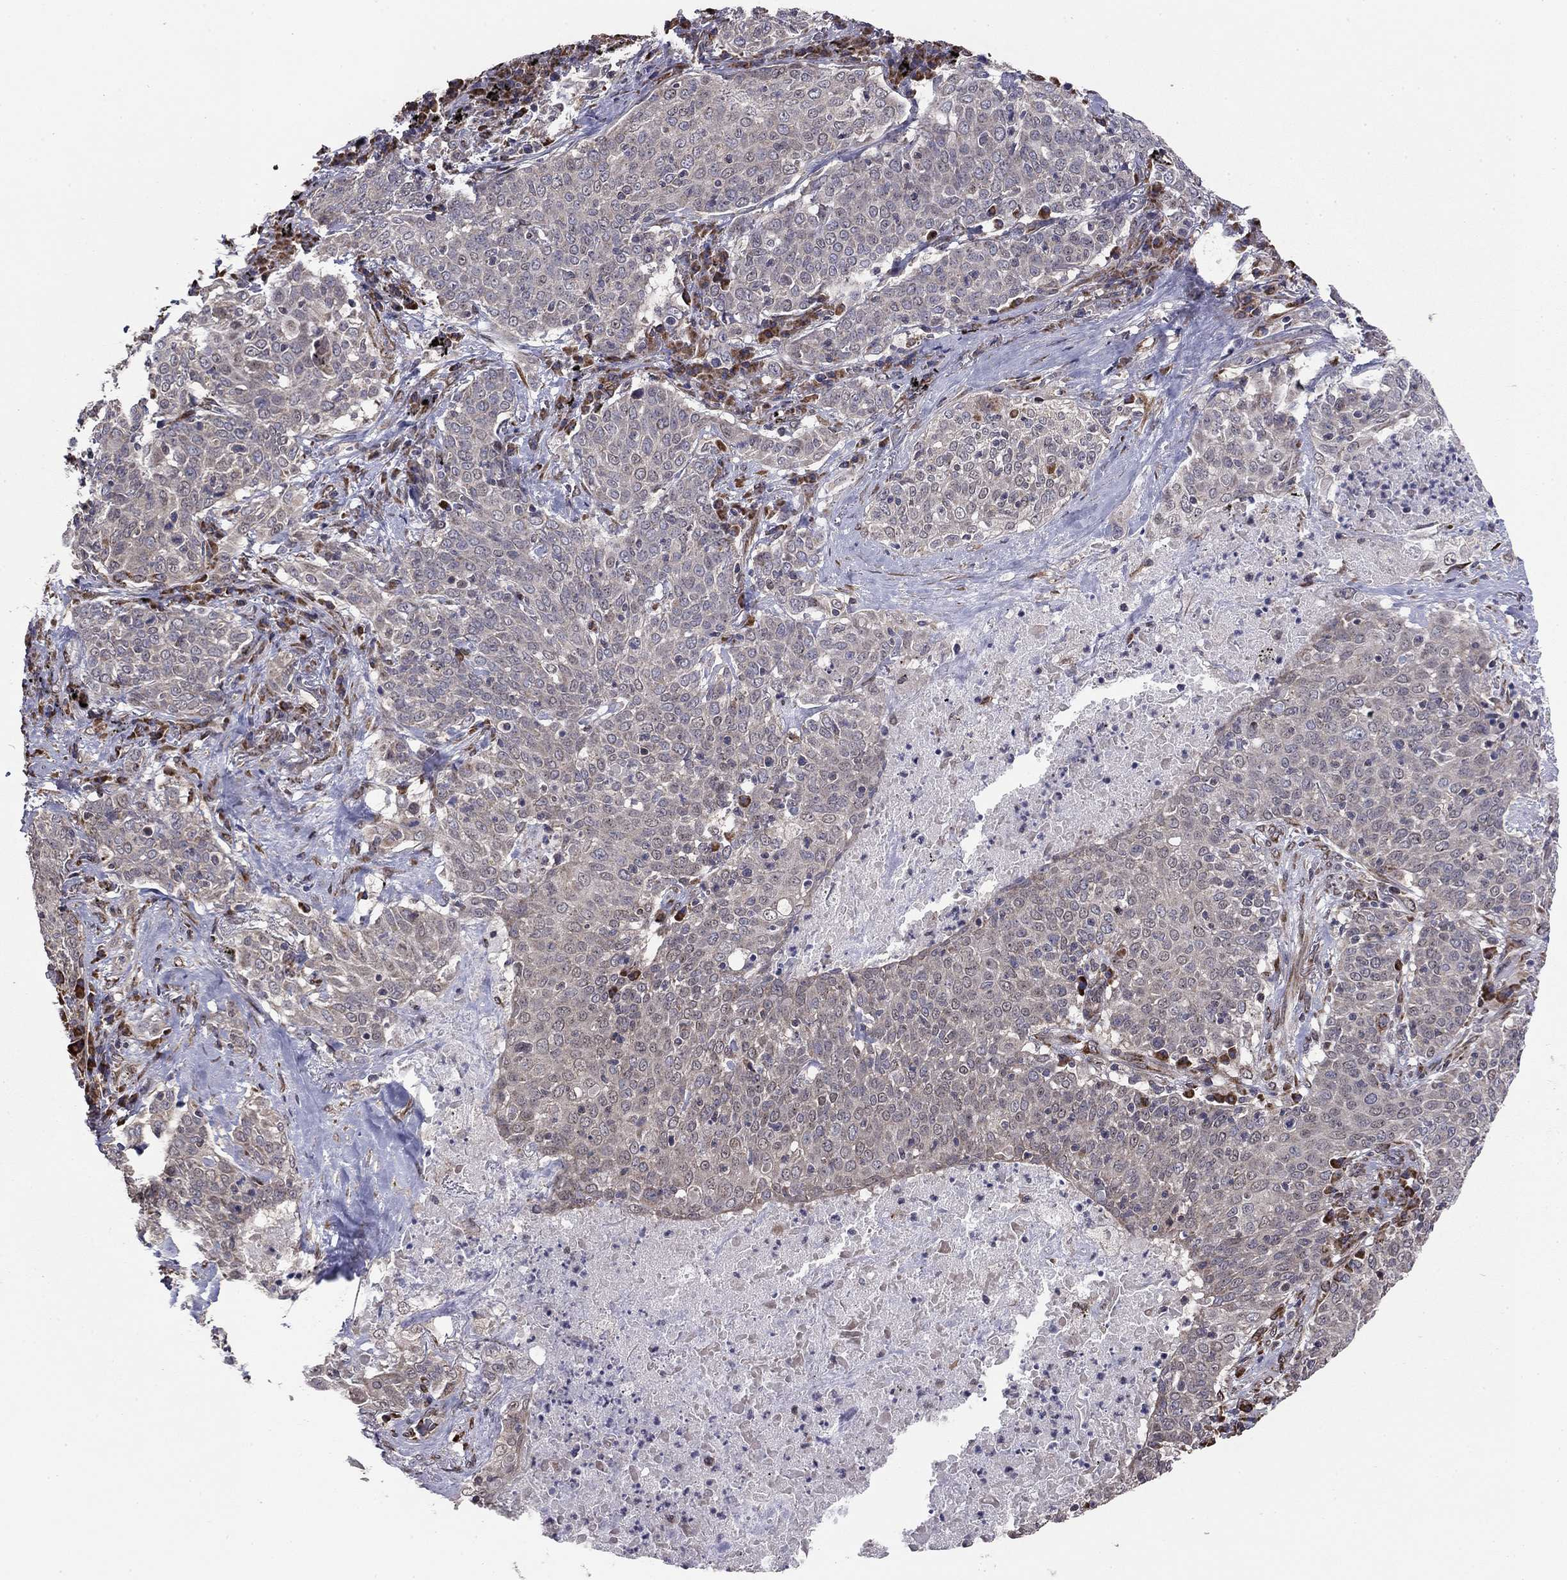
{"staining": {"intensity": "negative", "quantity": "none", "location": "none"}, "tissue": "lung cancer", "cell_type": "Tumor cells", "image_type": "cancer", "snomed": [{"axis": "morphology", "description": "Squamous cell carcinoma, NOS"}, {"axis": "topography", "description": "Lung"}], "caption": "This is a histopathology image of immunohistochemistry (IHC) staining of lung cancer, which shows no staining in tumor cells.", "gene": "NKIRAS1", "patient": {"sex": "male", "age": 82}}